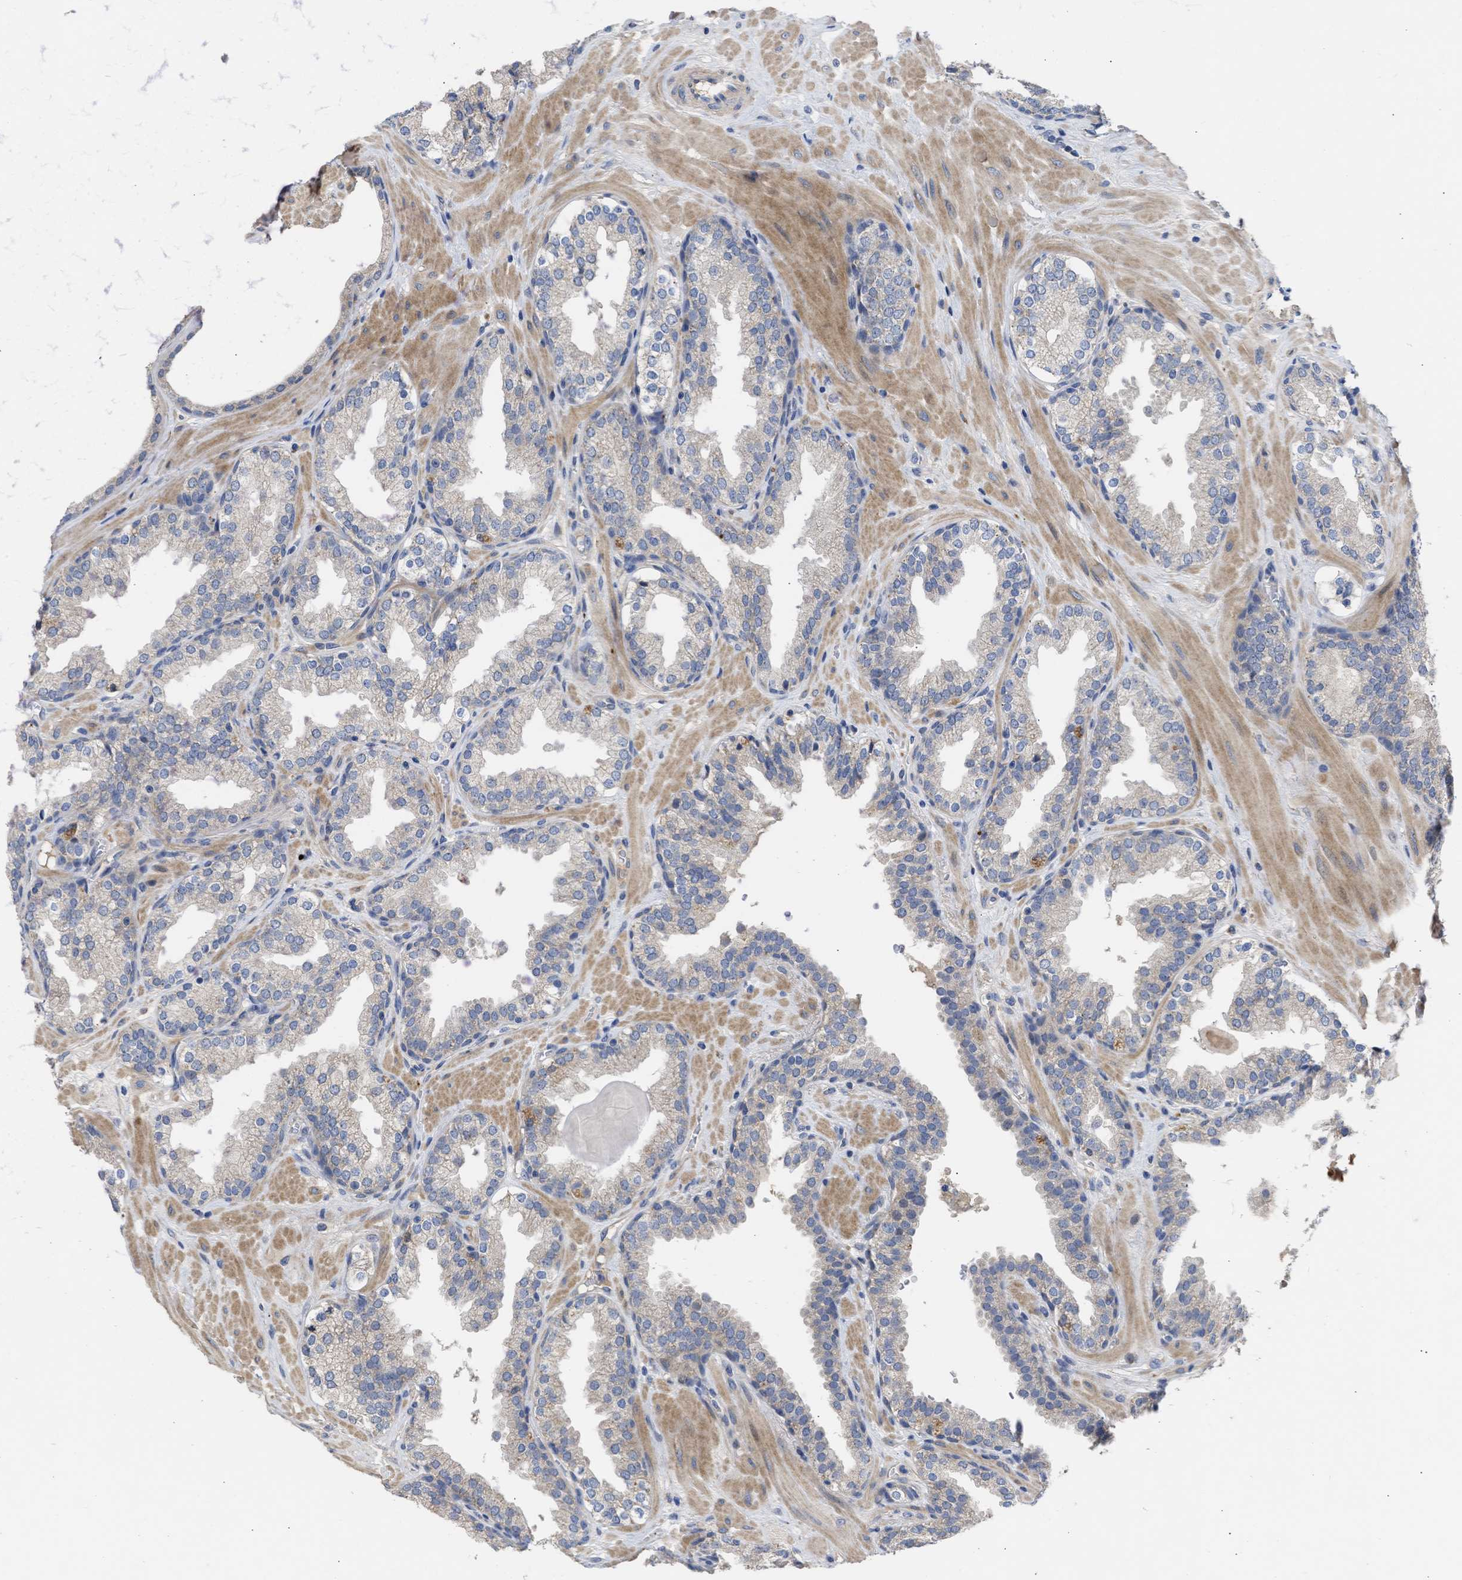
{"staining": {"intensity": "negative", "quantity": "none", "location": "none"}, "tissue": "prostate", "cell_type": "Glandular cells", "image_type": "normal", "snomed": [{"axis": "morphology", "description": "Normal tissue, NOS"}, {"axis": "topography", "description": "Prostate"}], "caption": "Immunohistochemistry (IHC) image of benign prostate: human prostate stained with DAB (3,3'-diaminobenzidine) demonstrates no significant protein staining in glandular cells. (Immunohistochemistry (IHC), brightfield microscopy, high magnification).", "gene": "ARHGEF4", "patient": {"sex": "male", "age": 51}}